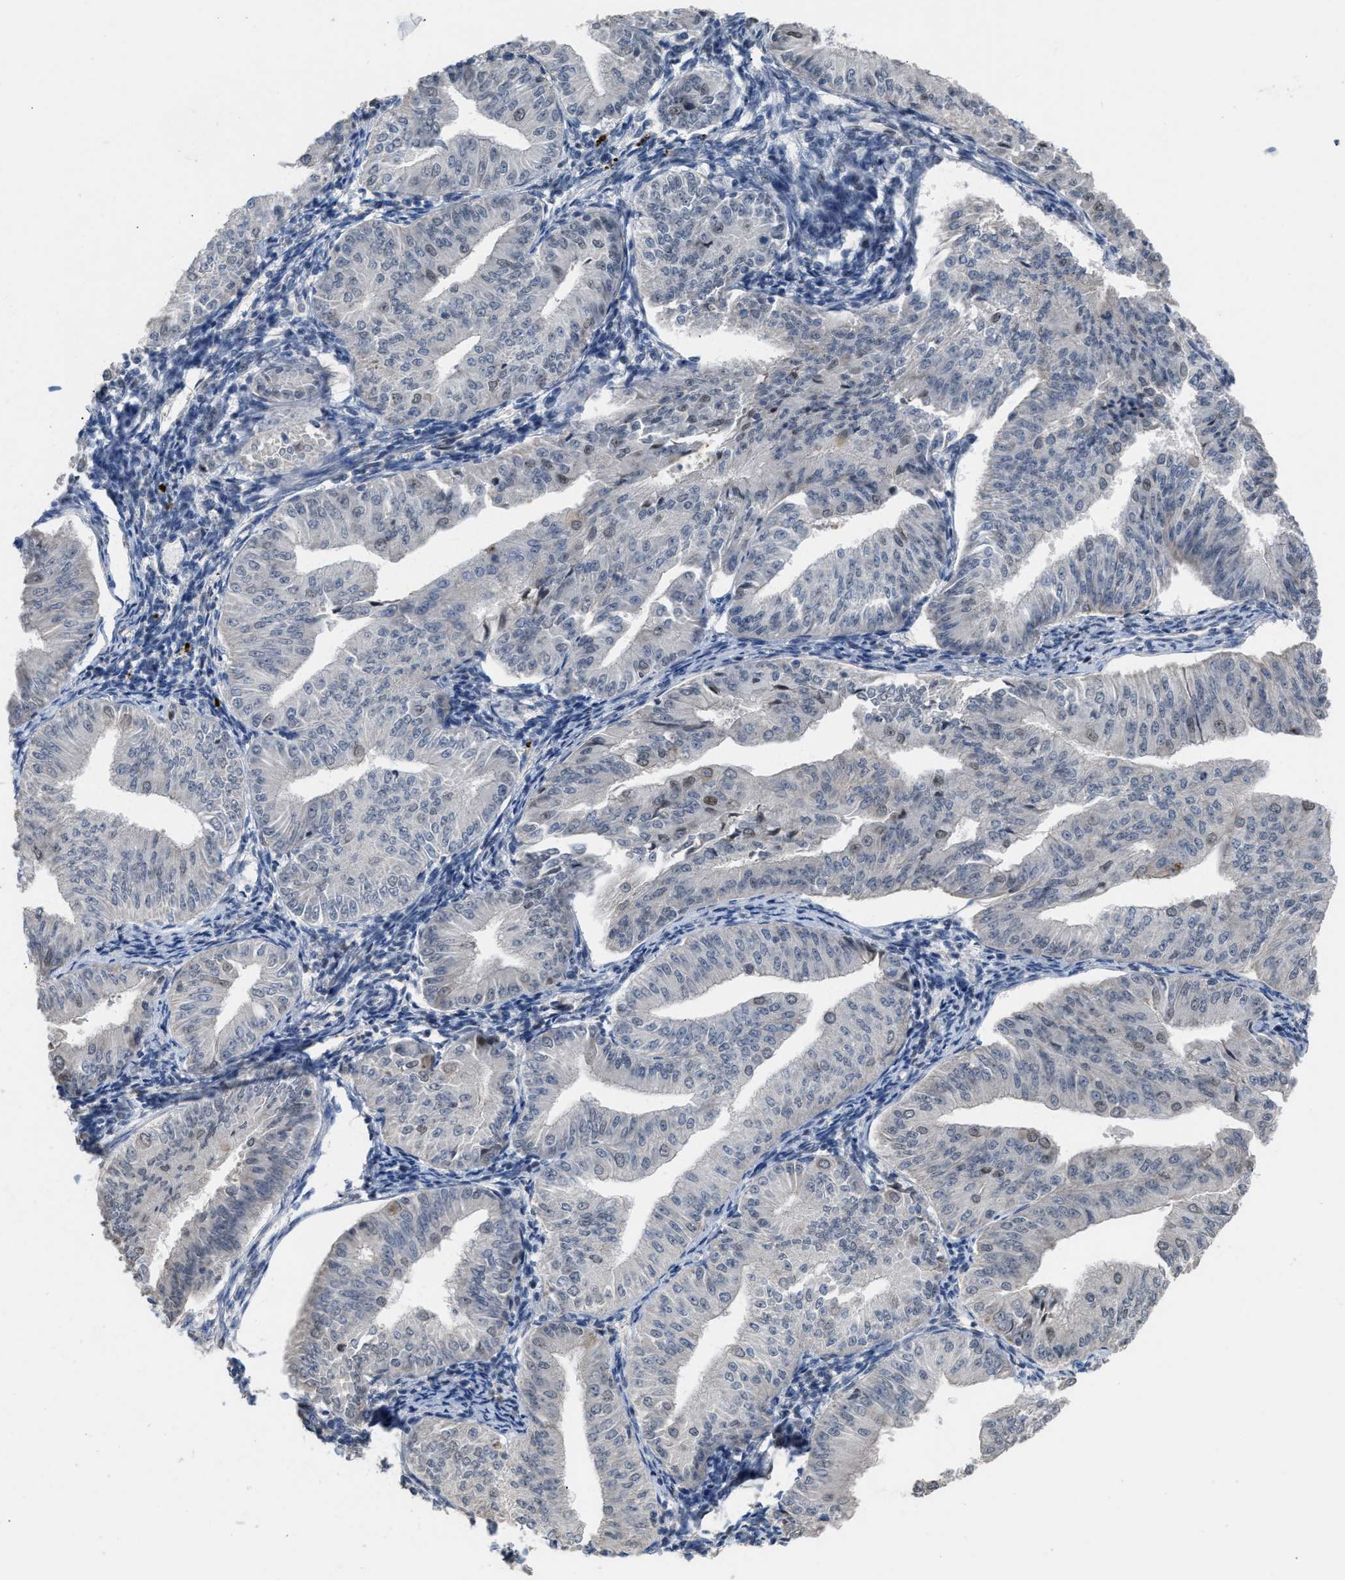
{"staining": {"intensity": "weak", "quantity": "<25%", "location": "nuclear"}, "tissue": "endometrial cancer", "cell_type": "Tumor cells", "image_type": "cancer", "snomed": [{"axis": "morphology", "description": "Normal tissue, NOS"}, {"axis": "morphology", "description": "Adenocarcinoma, NOS"}, {"axis": "topography", "description": "Endometrium"}], "caption": "Immunohistochemical staining of endometrial cancer (adenocarcinoma) reveals no significant expression in tumor cells.", "gene": "SETDB1", "patient": {"sex": "female", "age": 53}}